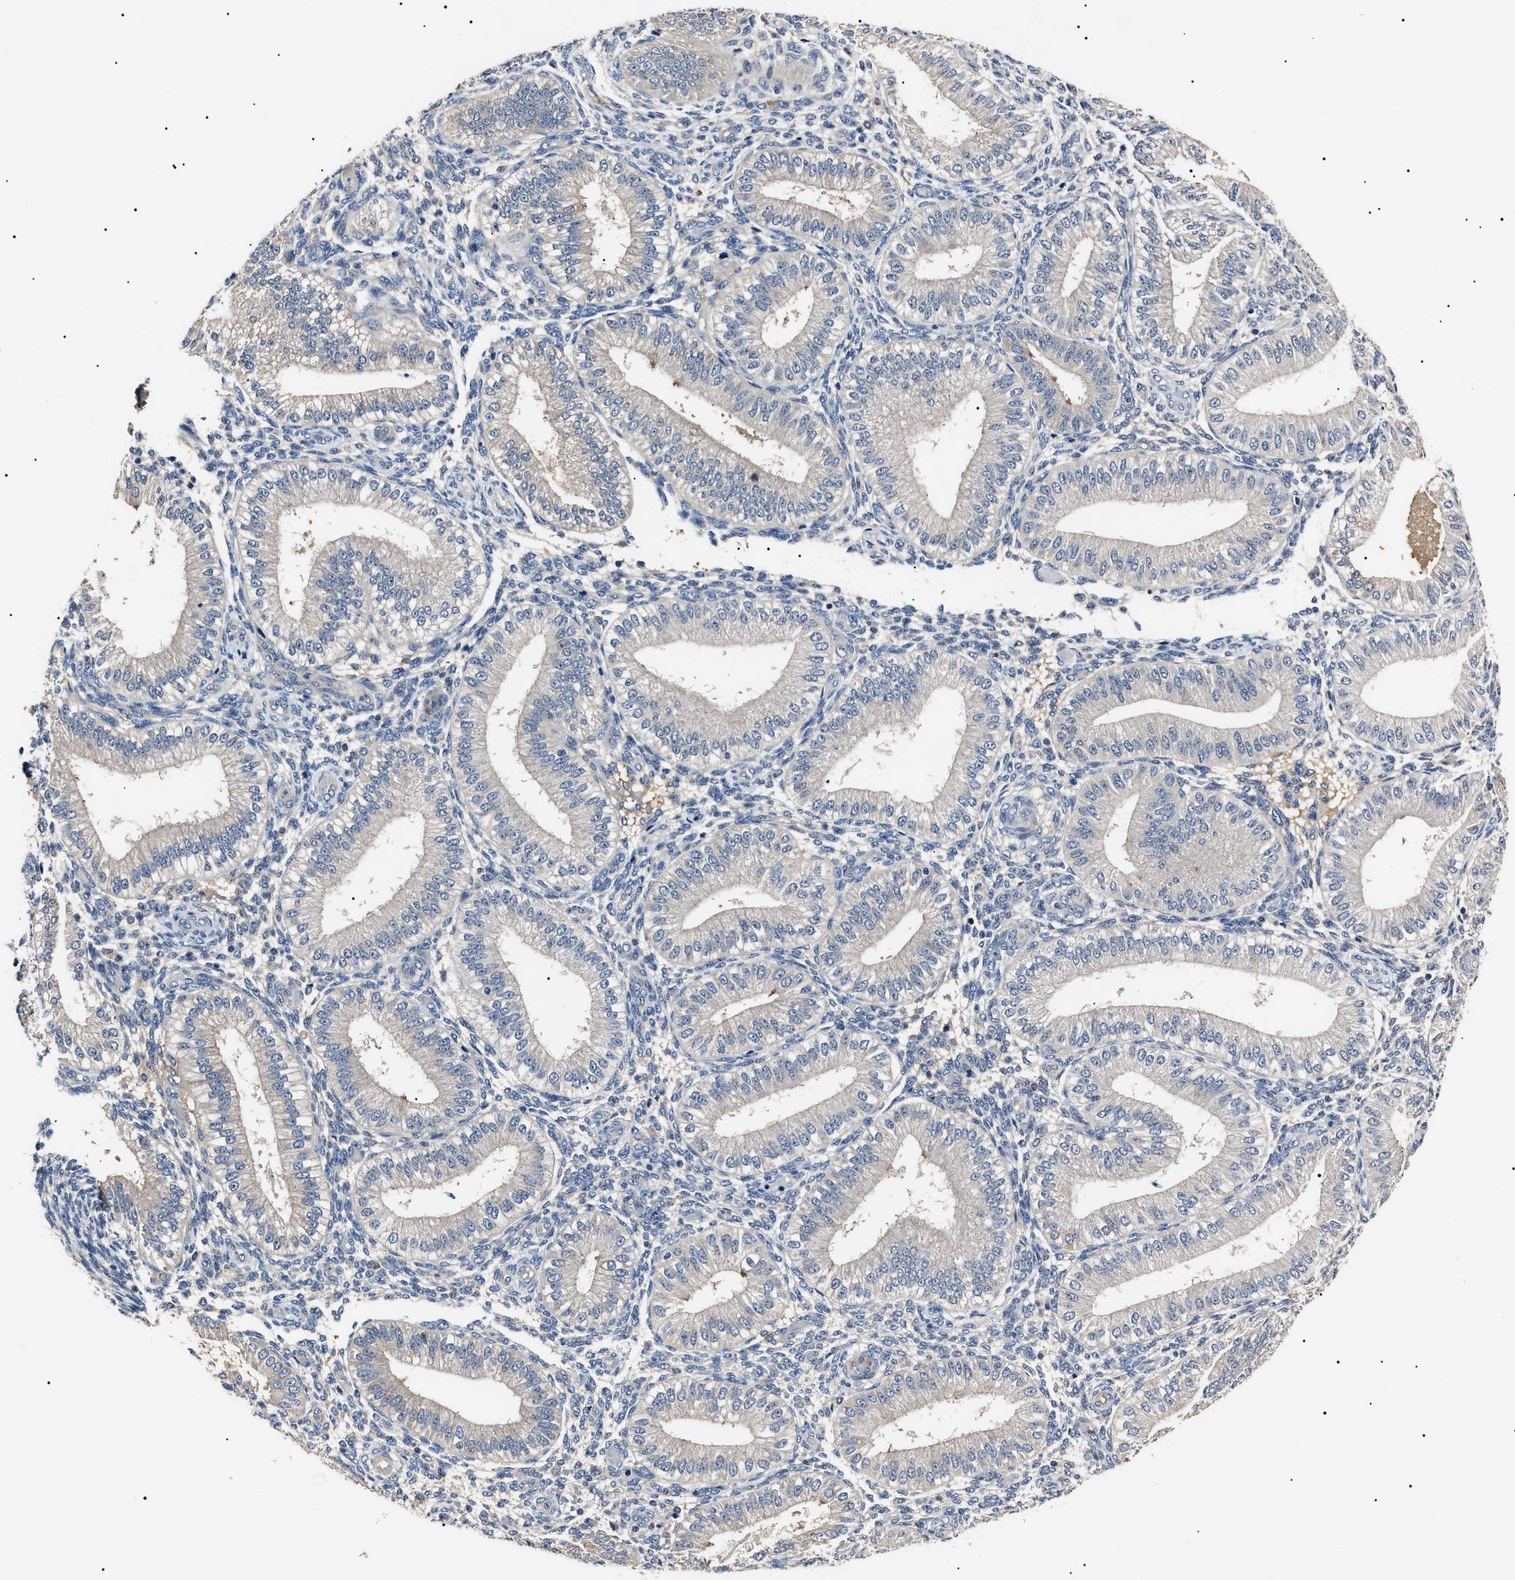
{"staining": {"intensity": "negative", "quantity": "none", "location": "none"}, "tissue": "endometrium", "cell_type": "Cells in endometrial stroma", "image_type": "normal", "snomed": [{"axis": "morphology", "description": "Normal tissue, NOS"}, {"axis": "topography", "description": "Endometrium"}], "caption": "IHC histopathology image of unremarkable endometrium: human endometrium stained with DAB (3,3'-diaminobenzidine) displays no significant protein positivity in cells in endometrial stroma.", "gene": "IFT81", "patient": {"sex": "female", "age": 39}}